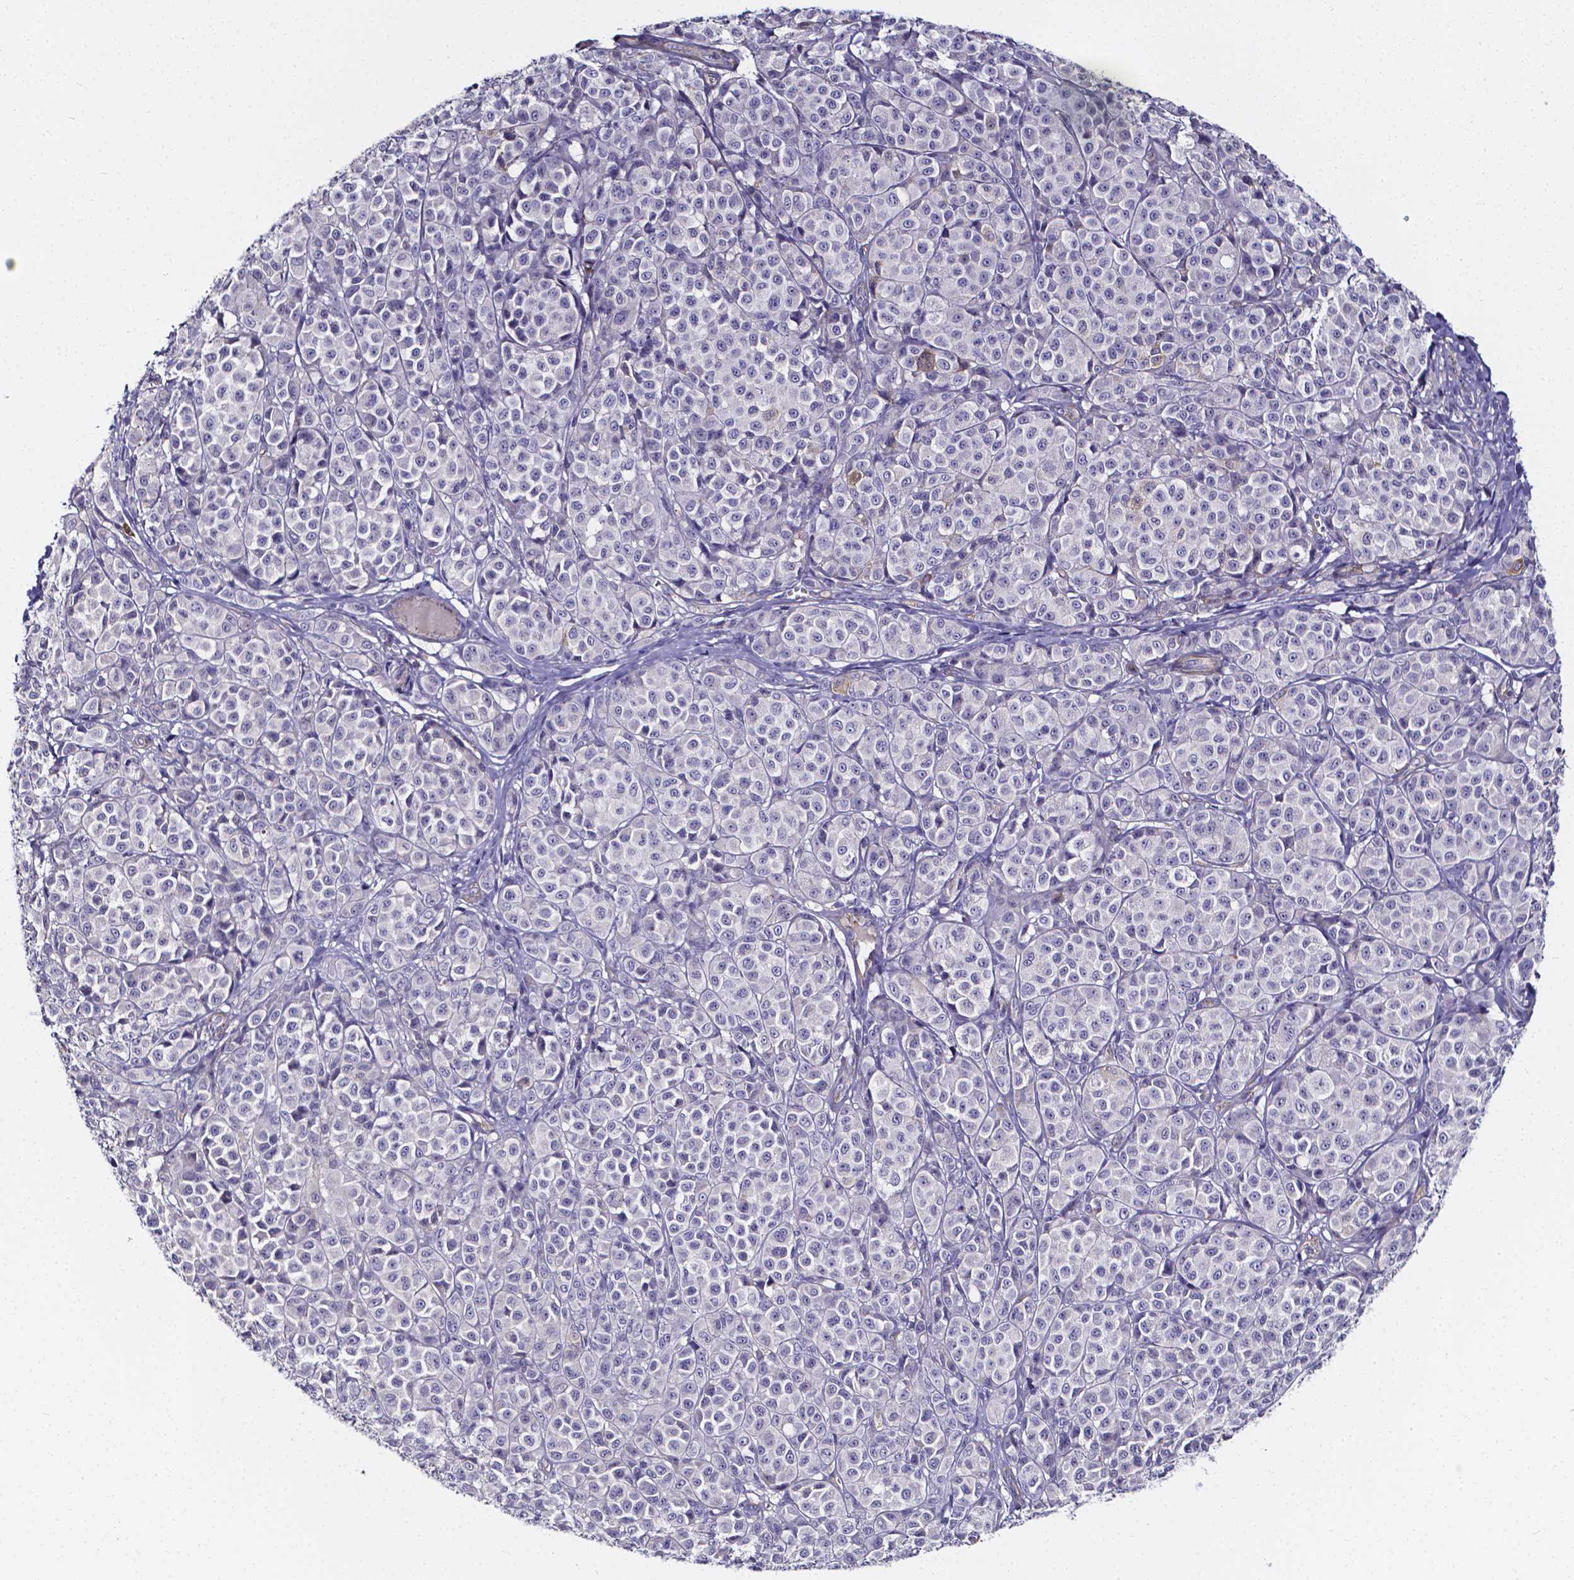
{"staining": {"intensity": "negative", "quantity": "none", "location": "none"}, "tissue": "melanoma", "cell_type": "Tumor cells", "image_type": "cancer", "snomed": [{"axis": "morphology", "description": "Malignant melanoma, NOS"}, {"axis": "topography", "description": "Skin"}], "caption": "Tumor cells are negative for protein expression in human malignant melanoma.", "gene": "CACNG8", "patient": {"sex": "male", "age": 89}}